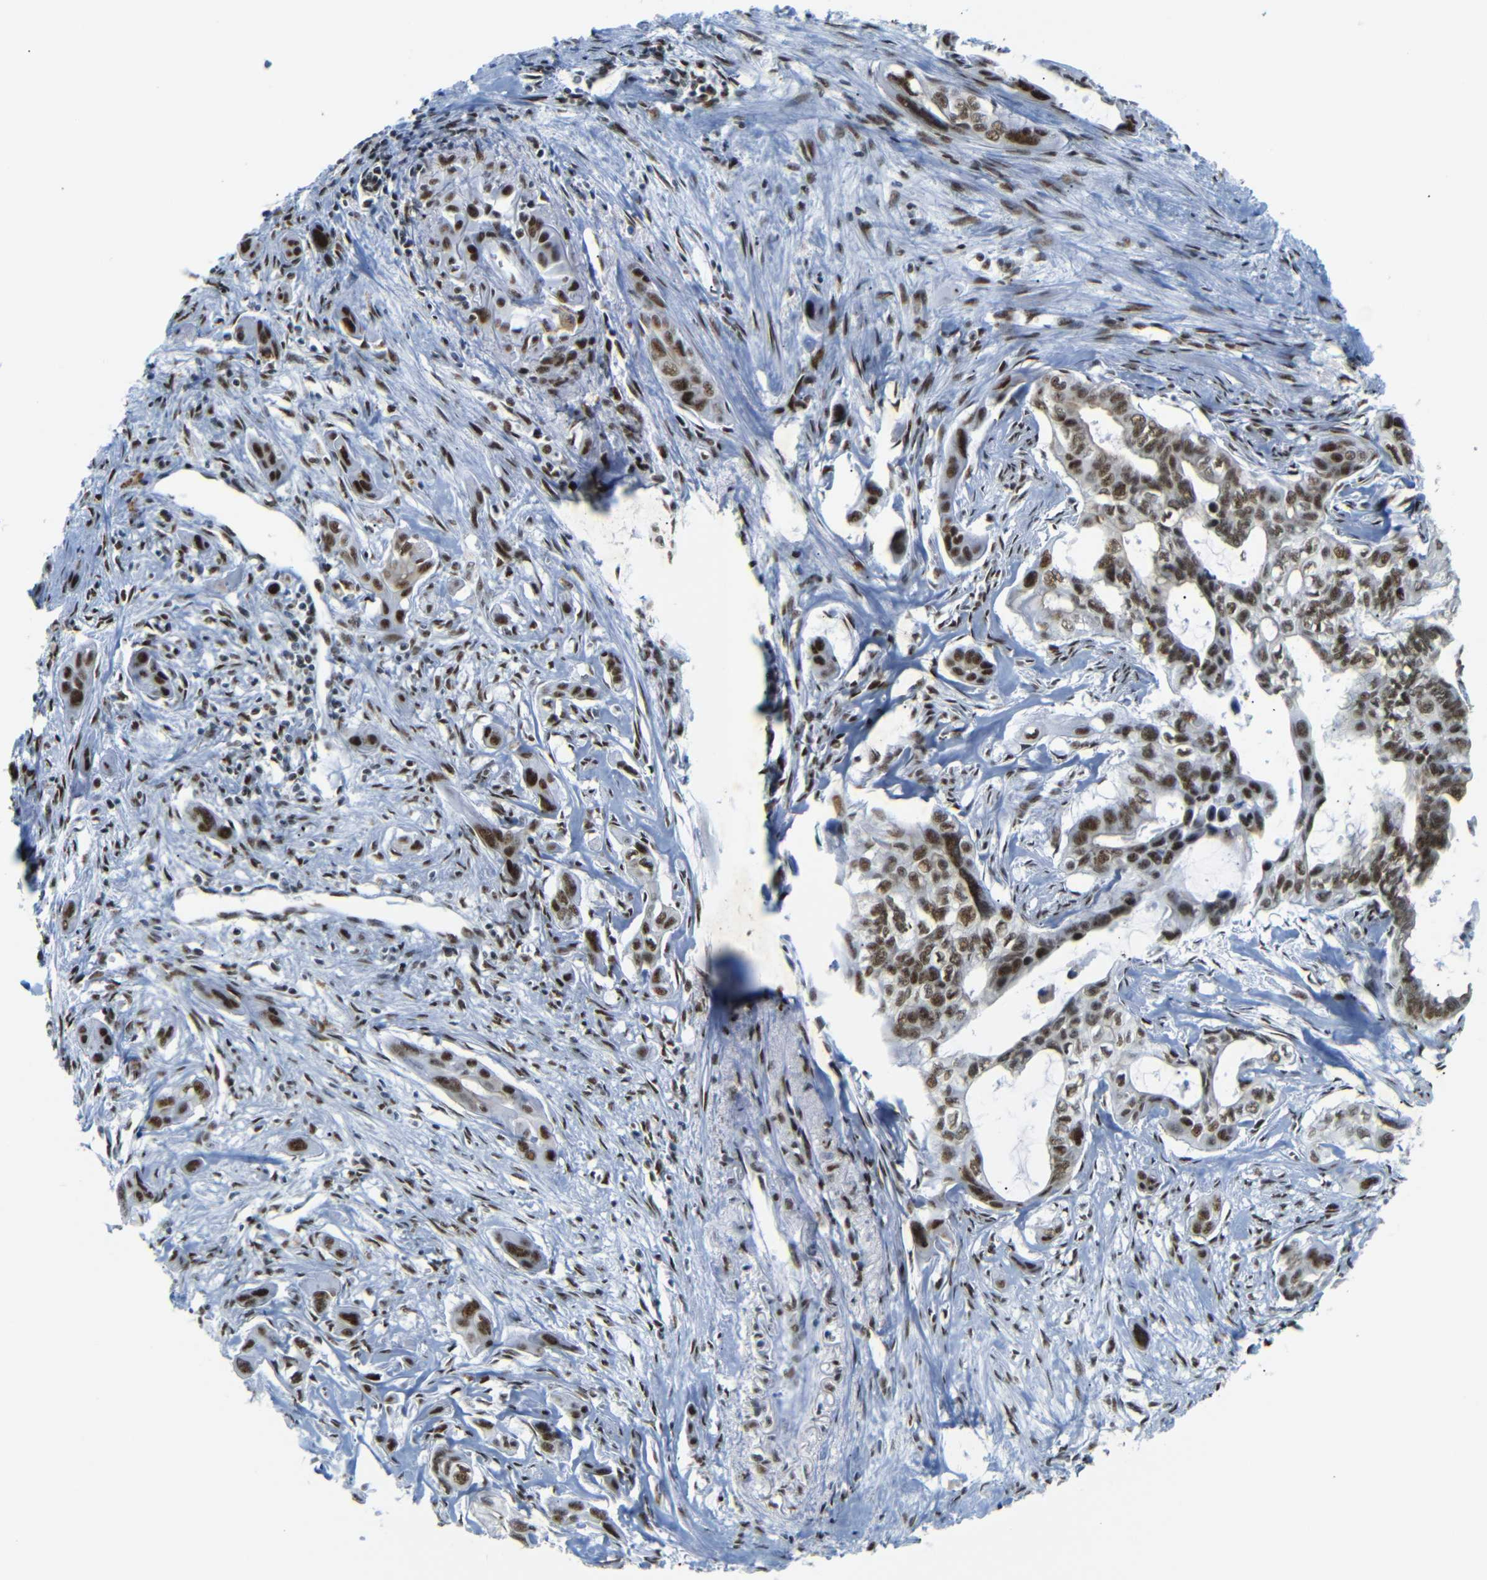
{"staining": {"intensity": "strong", "quantity": ">75%", "location": "nuclear"}, "tissue": "pancreatic cancer", "cell_type": "Tumor cells", "image_type": "cancer", "snomed": [{"axis": "morphology", "description": "Adenocarcinoma, NOS"}, {"axis": "topography", "description": "Pancreas"}], "caption": "Adenocarcinoma (pancreatic) tissue displays strong nuclear positivity in about >75% of tumor cells, visualized by immunohistochemistry.", "gene": "TRA2B", "patient": {"sex": "male", "age": 73}}